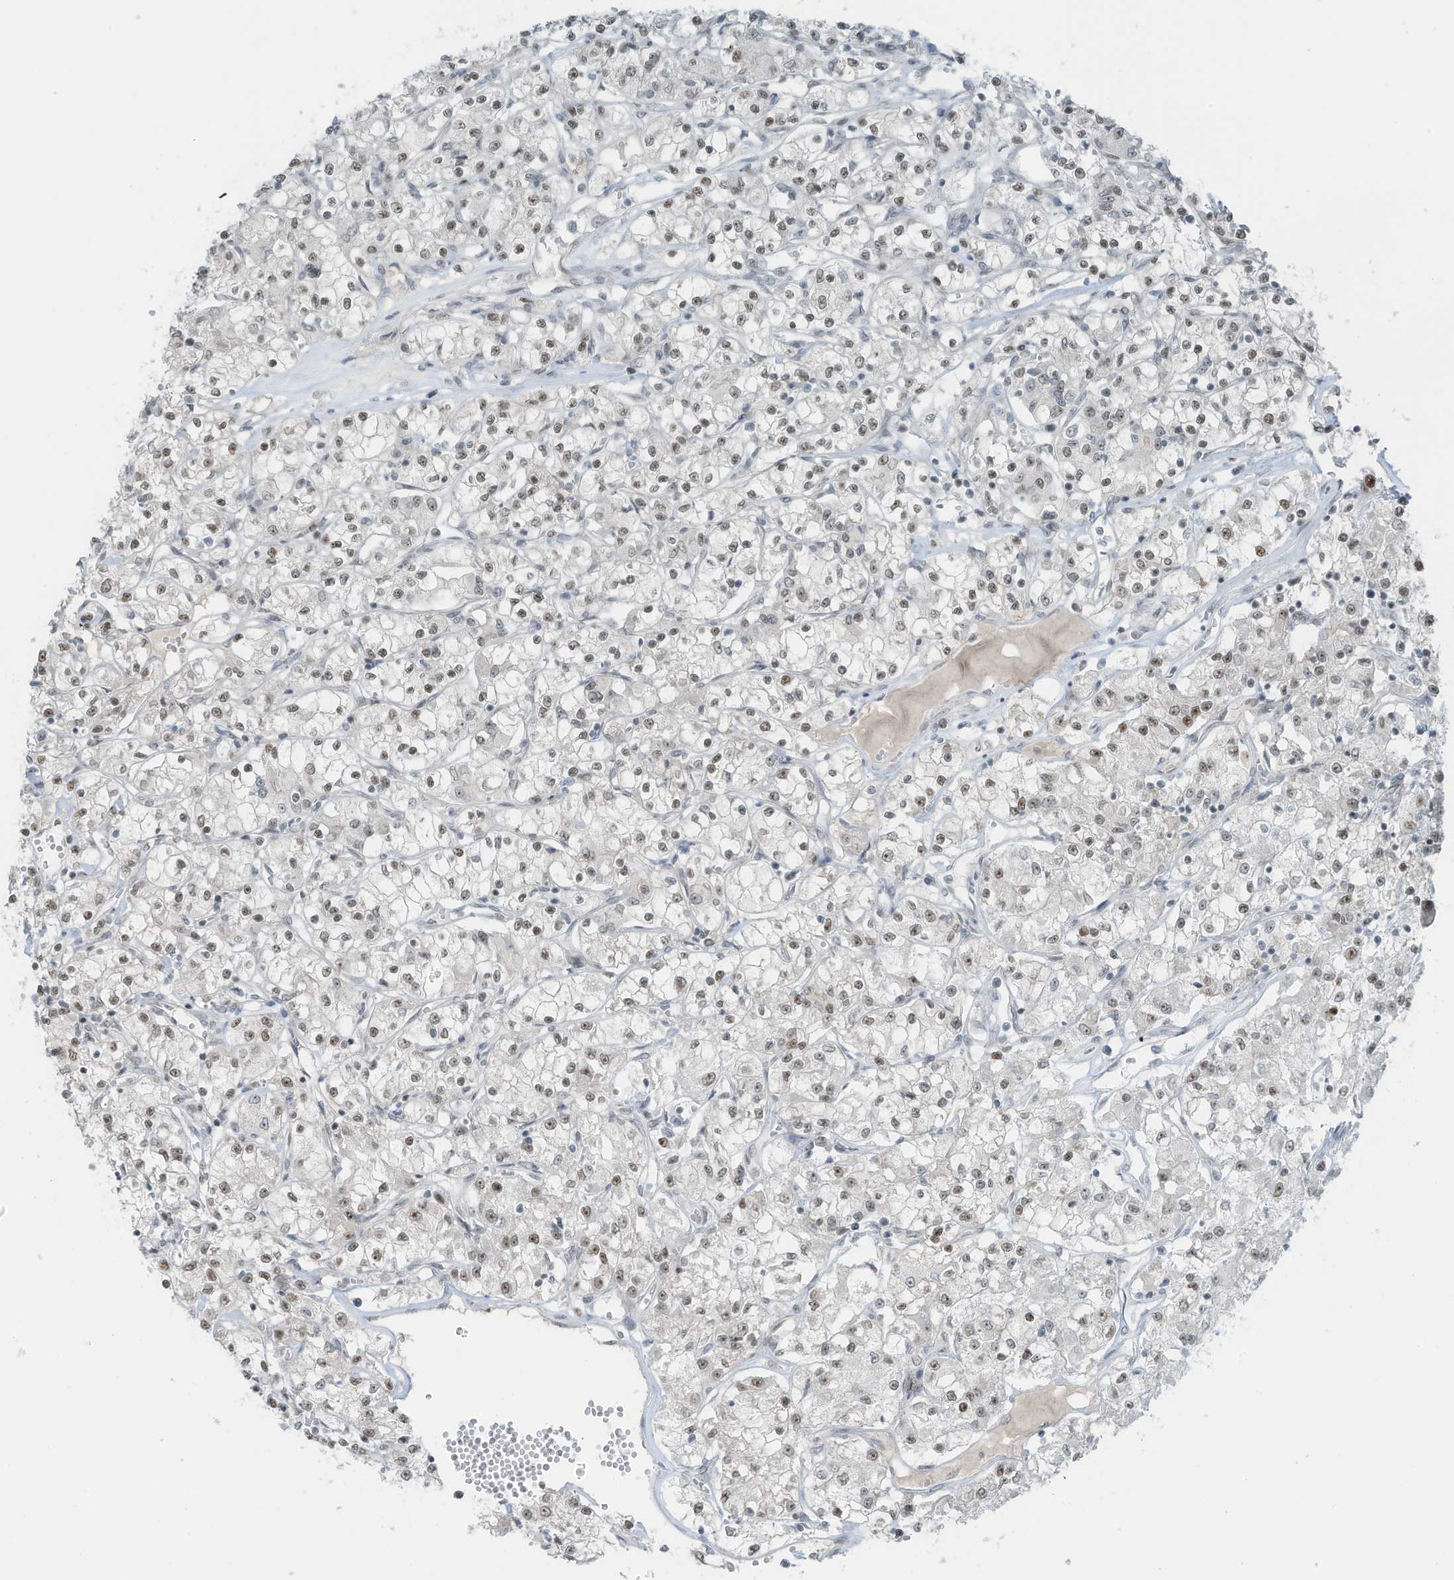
{"staining": {"intensity": "weak", "quantity": "25%-75%", "location": "nuclear"}, "tissue": "renal cancer", "cell_type": "Tumor cells", "image_type": "cancer", "snomed": [{"axis": "morphology", "description": "Adenocarcinoma, NOS"}, {"axis": "topography", "description": "Kidney"}], "caption": "This is a micrograph of immunohistochemistry (IHC) staining of renal adenocarcinoma, which shows weak staining in the nuclear of tumor cells.", "gene": "WRNIP1", "patient": {"sex": "female", "age": 59}}